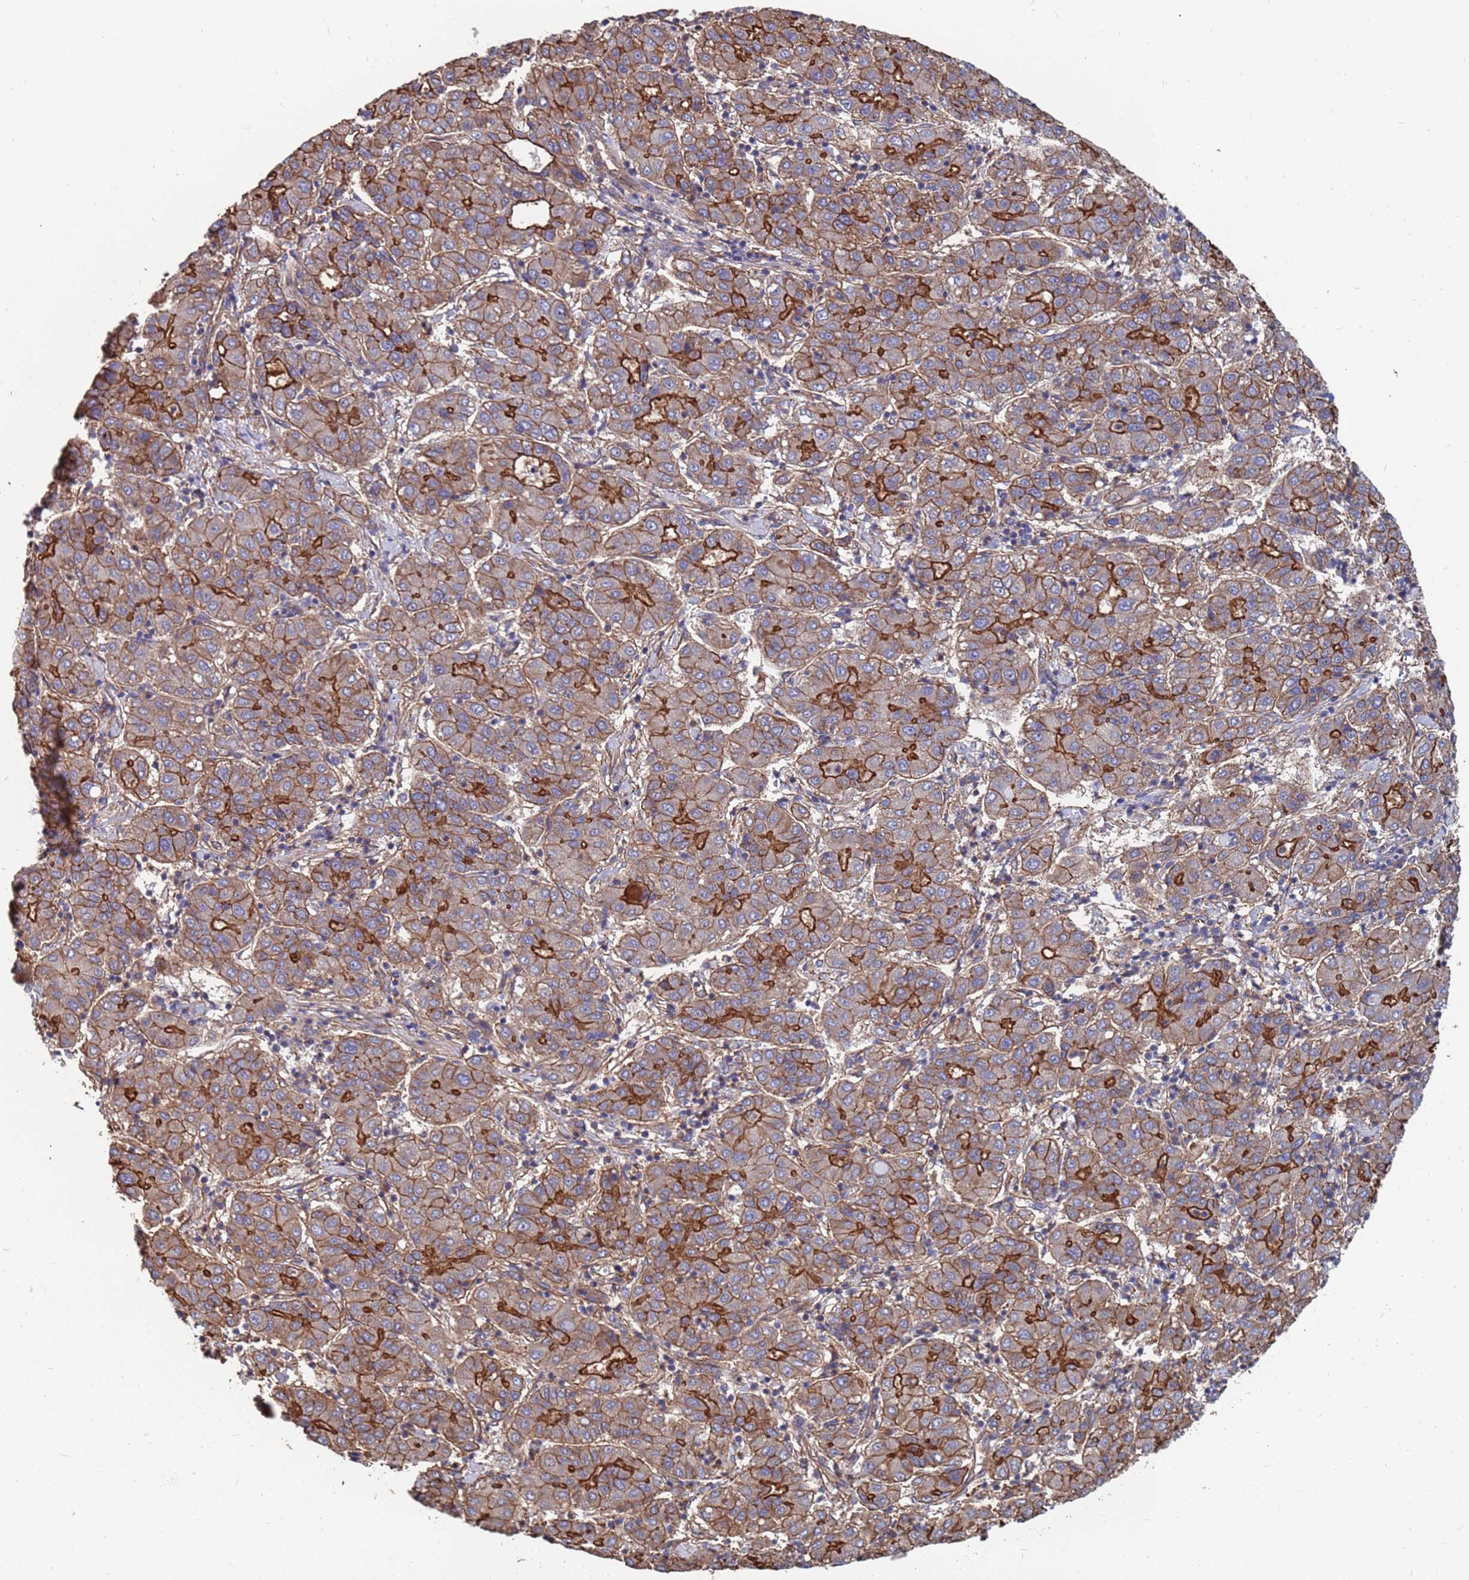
{"staining": {"intensity": "strong", "quantity": "25%-75%", "location": "cytoplasmic/membranous"}, "tissue": "liver cancer", "cell_type": "Tumor cells", "image_type": "cancer", "snomed": [{"axis": "morphology", "description": "Carcinoma, Hepatocellular, NOS"}, {"axis": "topography", "description": "Liver"}], "caption": "Immunohistochemical staining of human liver hepatocellular carcinoma displays high levels of strong cytoplasmic/membranous protein expression in approximately 25%-75% of tumor cells.", "gene": "NDUFAF6", "patient": {"sex": "male", "age": 65}}